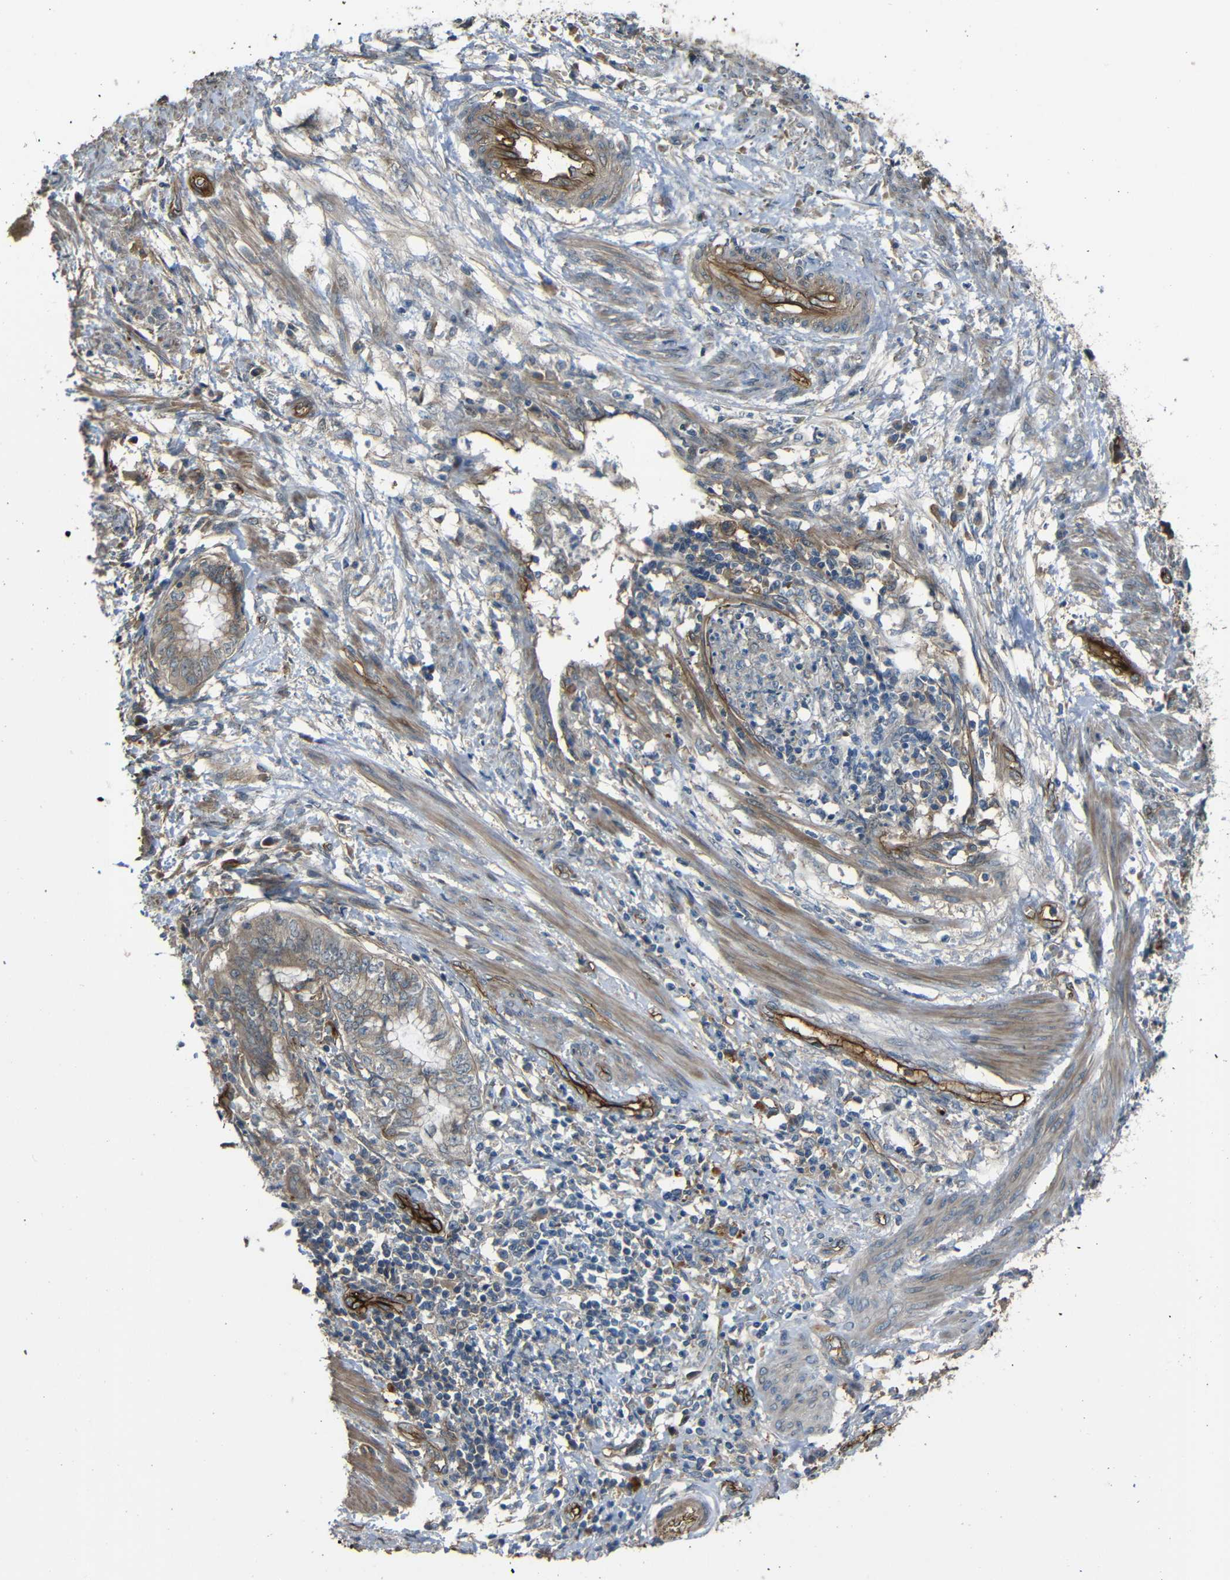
{"staining": {"intensity": "weak", "quantity": "25%-75%", "location": "cytoplasmic/membranous"}, "tissue": "endometrial cancer", "cell_type": "Tumor cells", "image_type": "cancer", "snomed": [{"axis": "morphology", "description": "Necrosis, NOS"}, {"axis": "morphology", "description": "Adenocarcinoma, NOS"}, {"axis": "topography", "description": "Endometrium"}], "caption": "Brown immunohistochemical staining in human adenocarcinoma (endometrial) reveals weak cytoplasmic/membranous positivity in approximately 25%-75% of tumor cells.", "gene": "RELL1", "patient": {"sex": "female", "age": 79}}